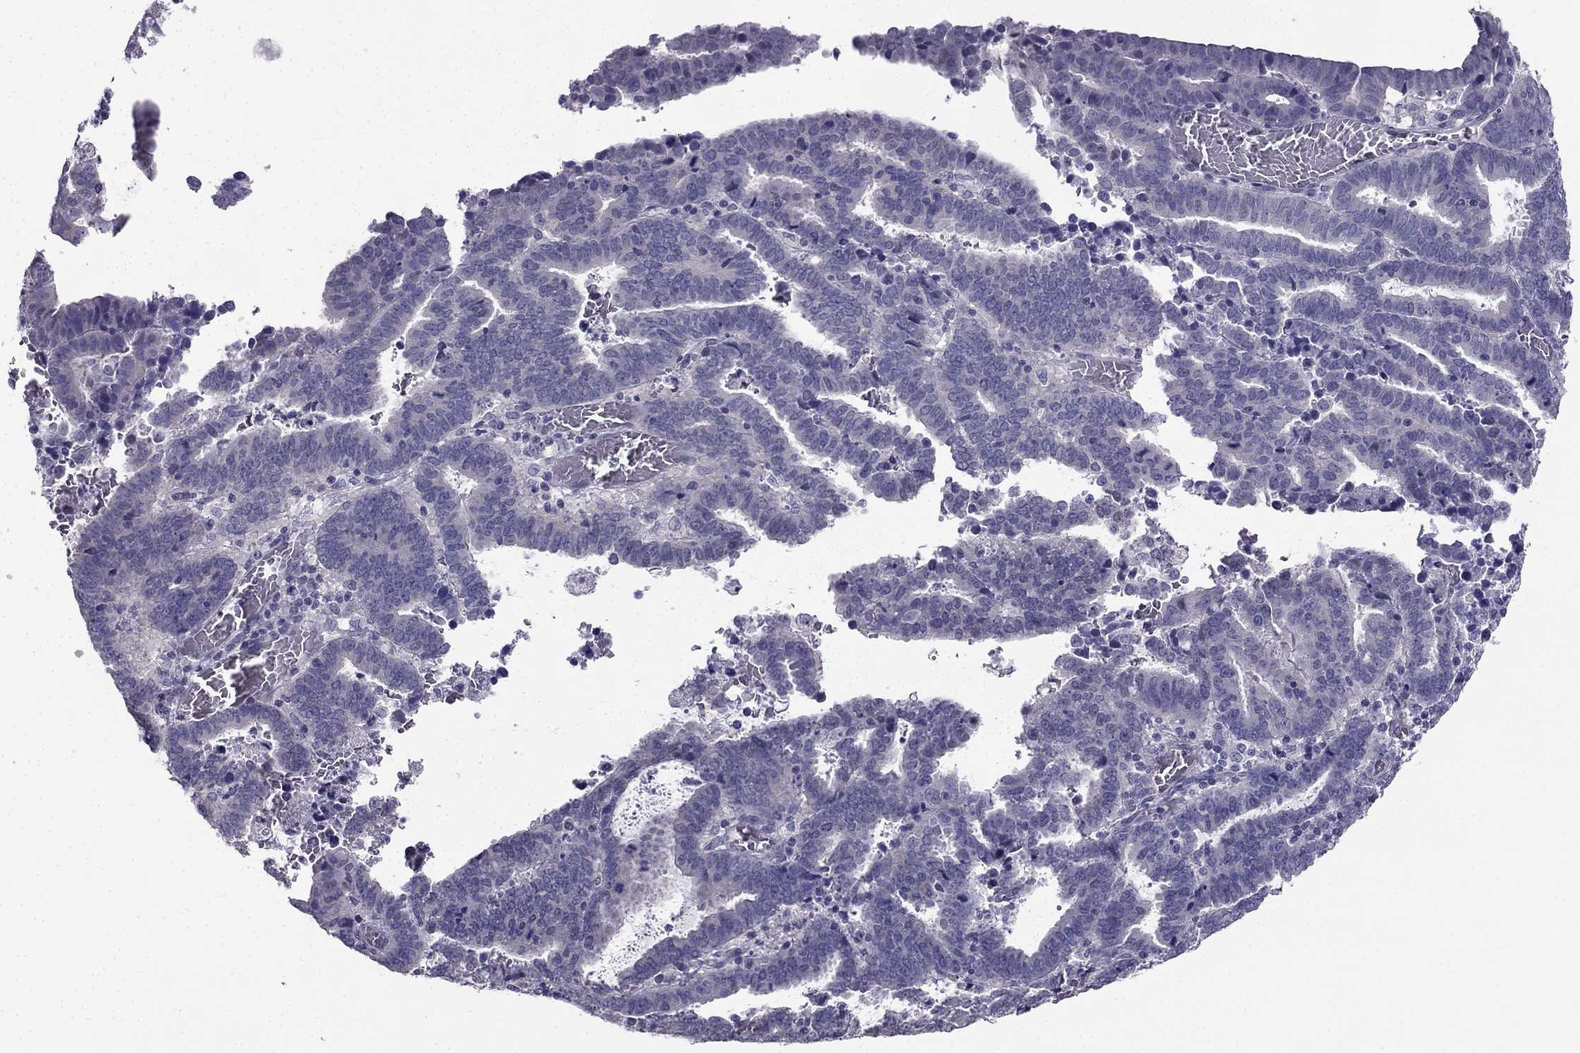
{"staining": {"intensity": "negative", "quantity": "none", "location": "none"}, "tissue": "endometrial cancer", "cell_type": "Tumor cells", "image_type": "cancer", "snomed": [{"axis": "morphology", "description": "Adenocarcinoma, NOS"}, {"axis": "topography", "description": "Uterus"}], "caption": "High power microscopy photomicrograph of an immunohistochemistry photomicrograph of adenocarcinoma (endometrial), revealing no significant positivity in tumor cells.", "gene": "HSFX1", "patient": {"sex": "female", "age": 83}}